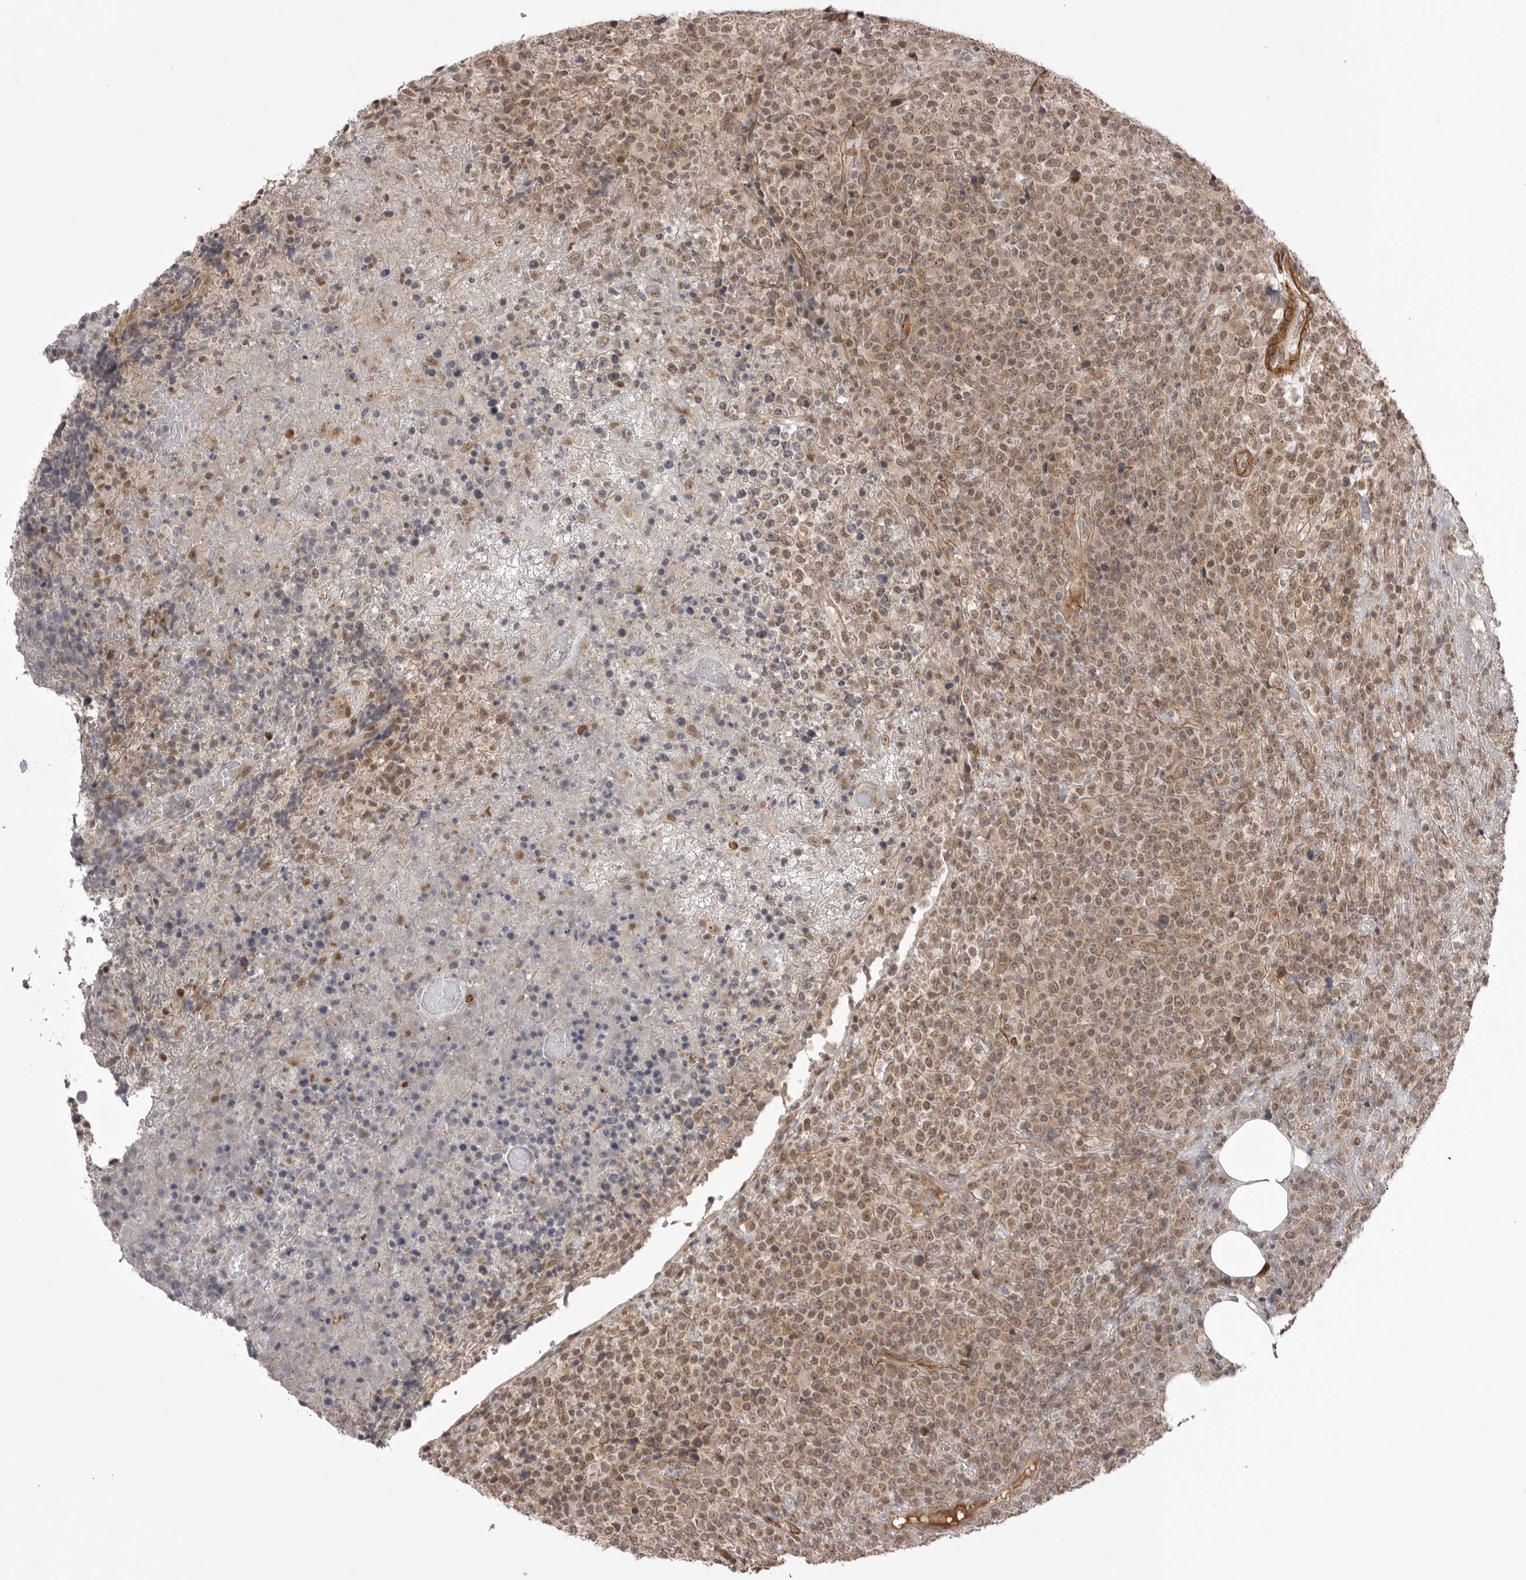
{"staining": {"intensity": "moderate", "quantity": ">75%", "location": "nuclear"}, "tissue": "lymphoma", "cell_type": "Tumor cells", "image_type": "cancer", "snomed": [{"axis": "morphology", "description": "Malignant lymphoma, non-Hodgkin's type, High grade"}, {"axis": "topography", "description": "Lymph node"}], "caption": "High-magnification brightfield microscopy of high-grade malignant lymphoma, non-Hodgkin's type stained with DAB (3,3'-diaminobenzidine) (brown) and counterstained with hematoxylin (blue). tumor cells exhibit moderate nuclear positivity is appreciated in about>75% of cells. (brown staining indicates protein expression, while blue staining denotes nuclei).", "gene": "SORBS1", "patient": {"sex": "male", "age": 13}}